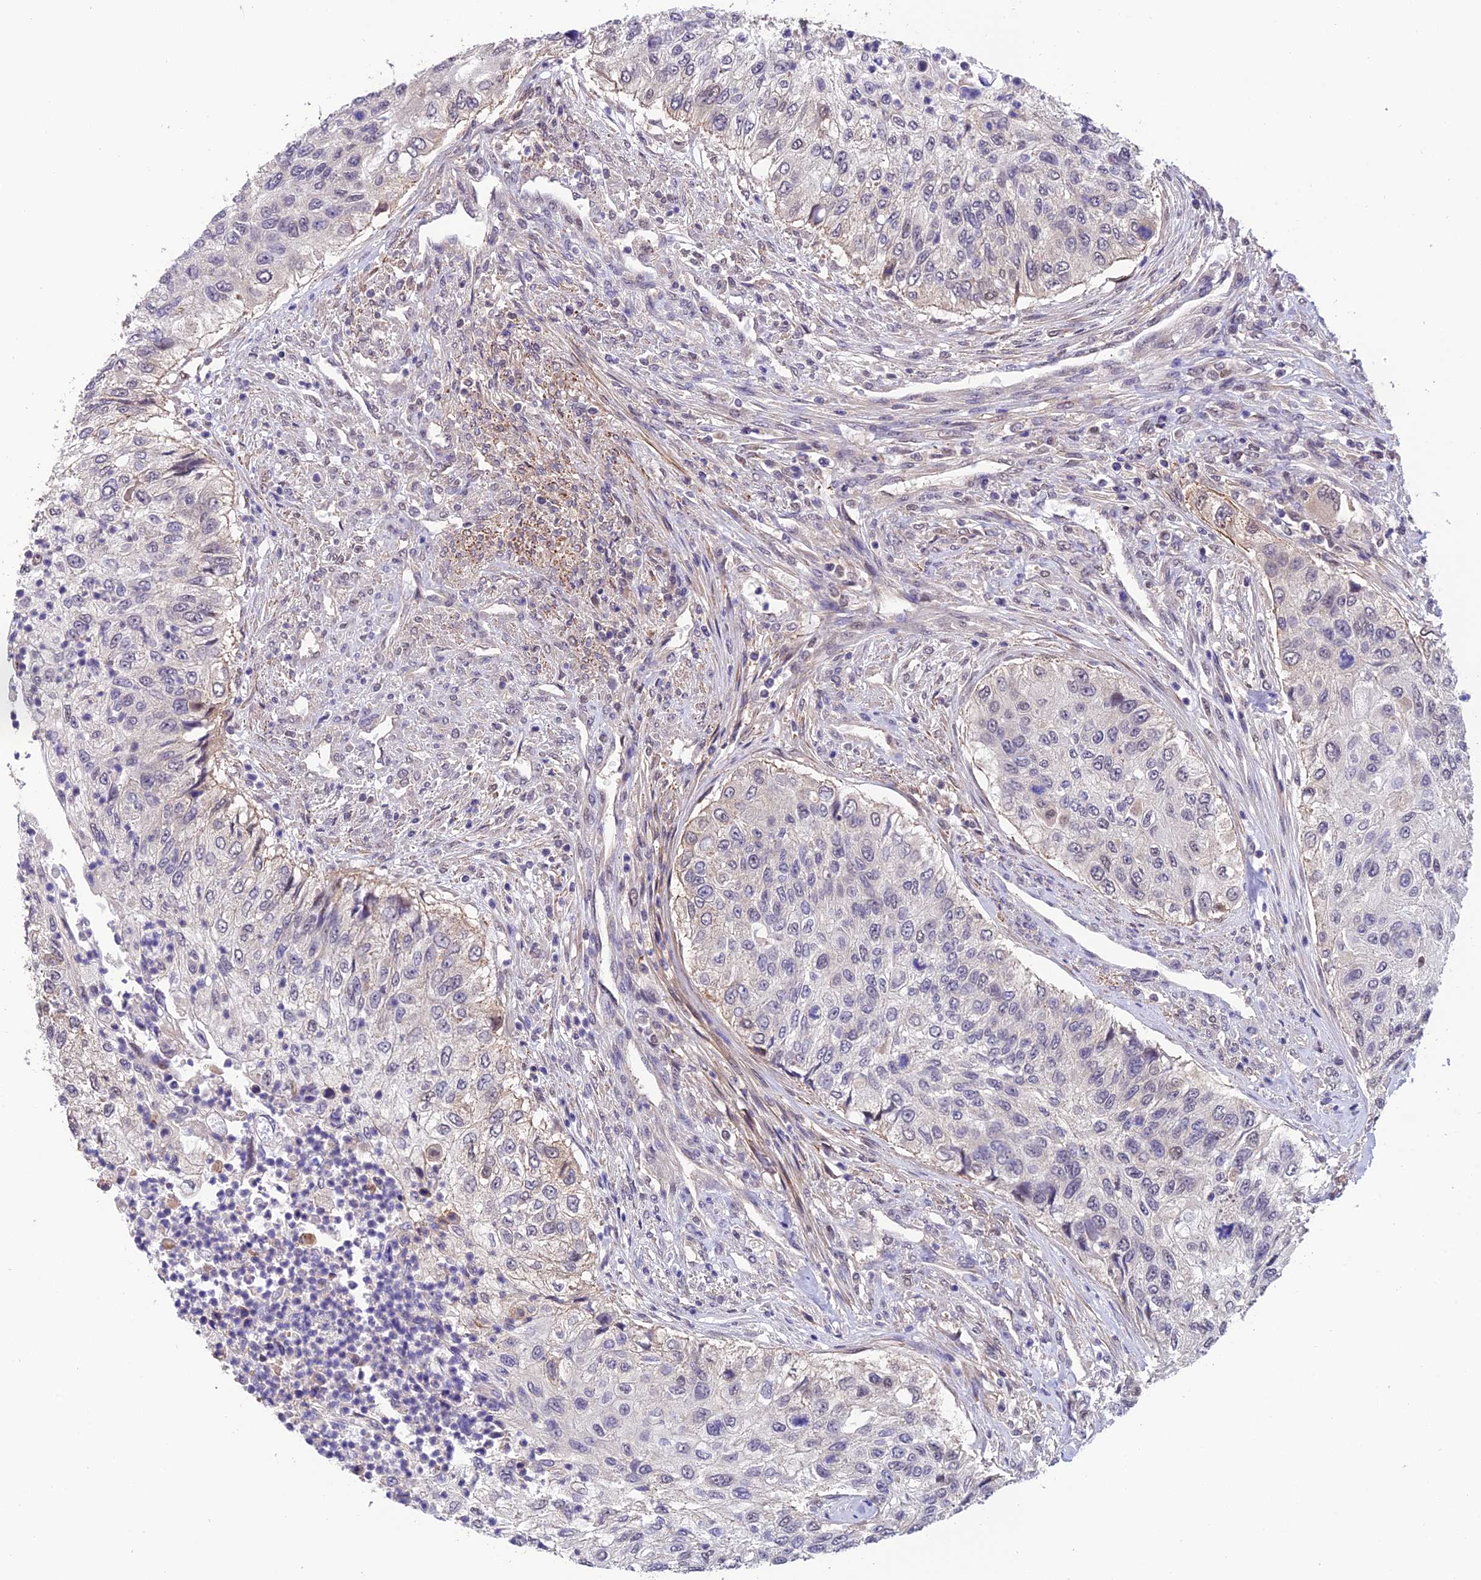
{"staining": {"intensity": "negative", "quantity": "none", "location": "none"}, "tissue": "urothelial cancer", "cell_type": "Tumor cells", "image_type": "cancer", "snomed": [{"axis": "morphology", "description": "Urothelial carcinoma, High grade"}, {"axis": "topography", "description": "Urinary bladder"}], "caption": "Immunohistochemistry image of neoplastic tissue: high-grade urothelial carcinoma stained with DAB (3,3'-diaminobenzidine) shows no significant protein staining in tumor cells.", "gene": "PSMB3", "patient": {"sex": "female", "age": 60}}